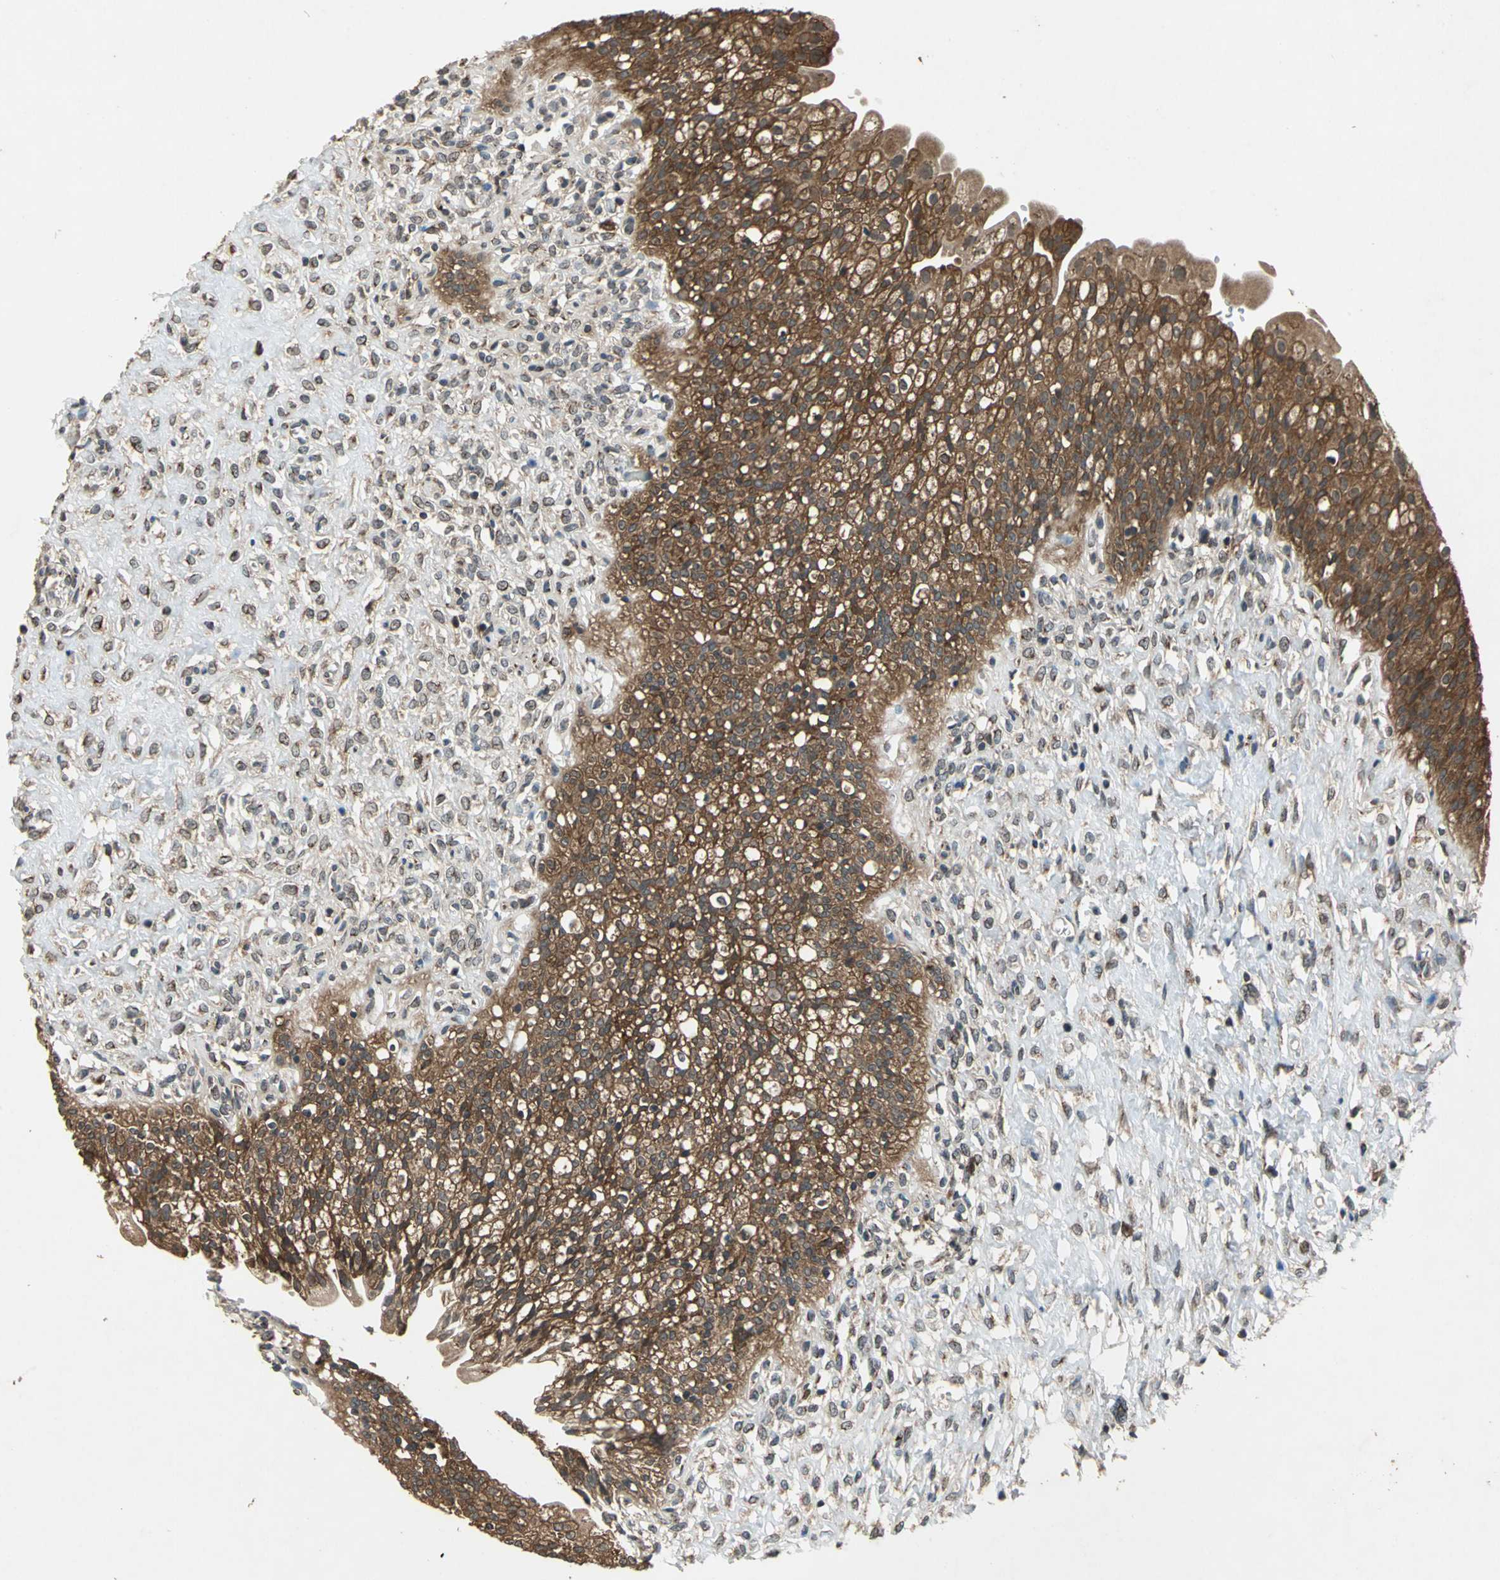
{"staining": {"intensity": "strong", "quantity": ">75%", "location": "cytoplasmic/membranous"}, "tissue": "urinary bladder", "cell_type": "Urothelial cells", "image_type": "normal", "snomed": [{"axis": "morphology", "description": "Normal tissue, NOS"}, {"axis": "topography", "description": "Urinary bladder"}], "caption": "This photomicrograph exhibits IHC staining of unremarkable urinary bladder, with high strong cytoplasmic/membranous expression in about >75% of urothelial cells.", "gene": "NFKBIE", "patient": {"sex": "female", "age": 80}}